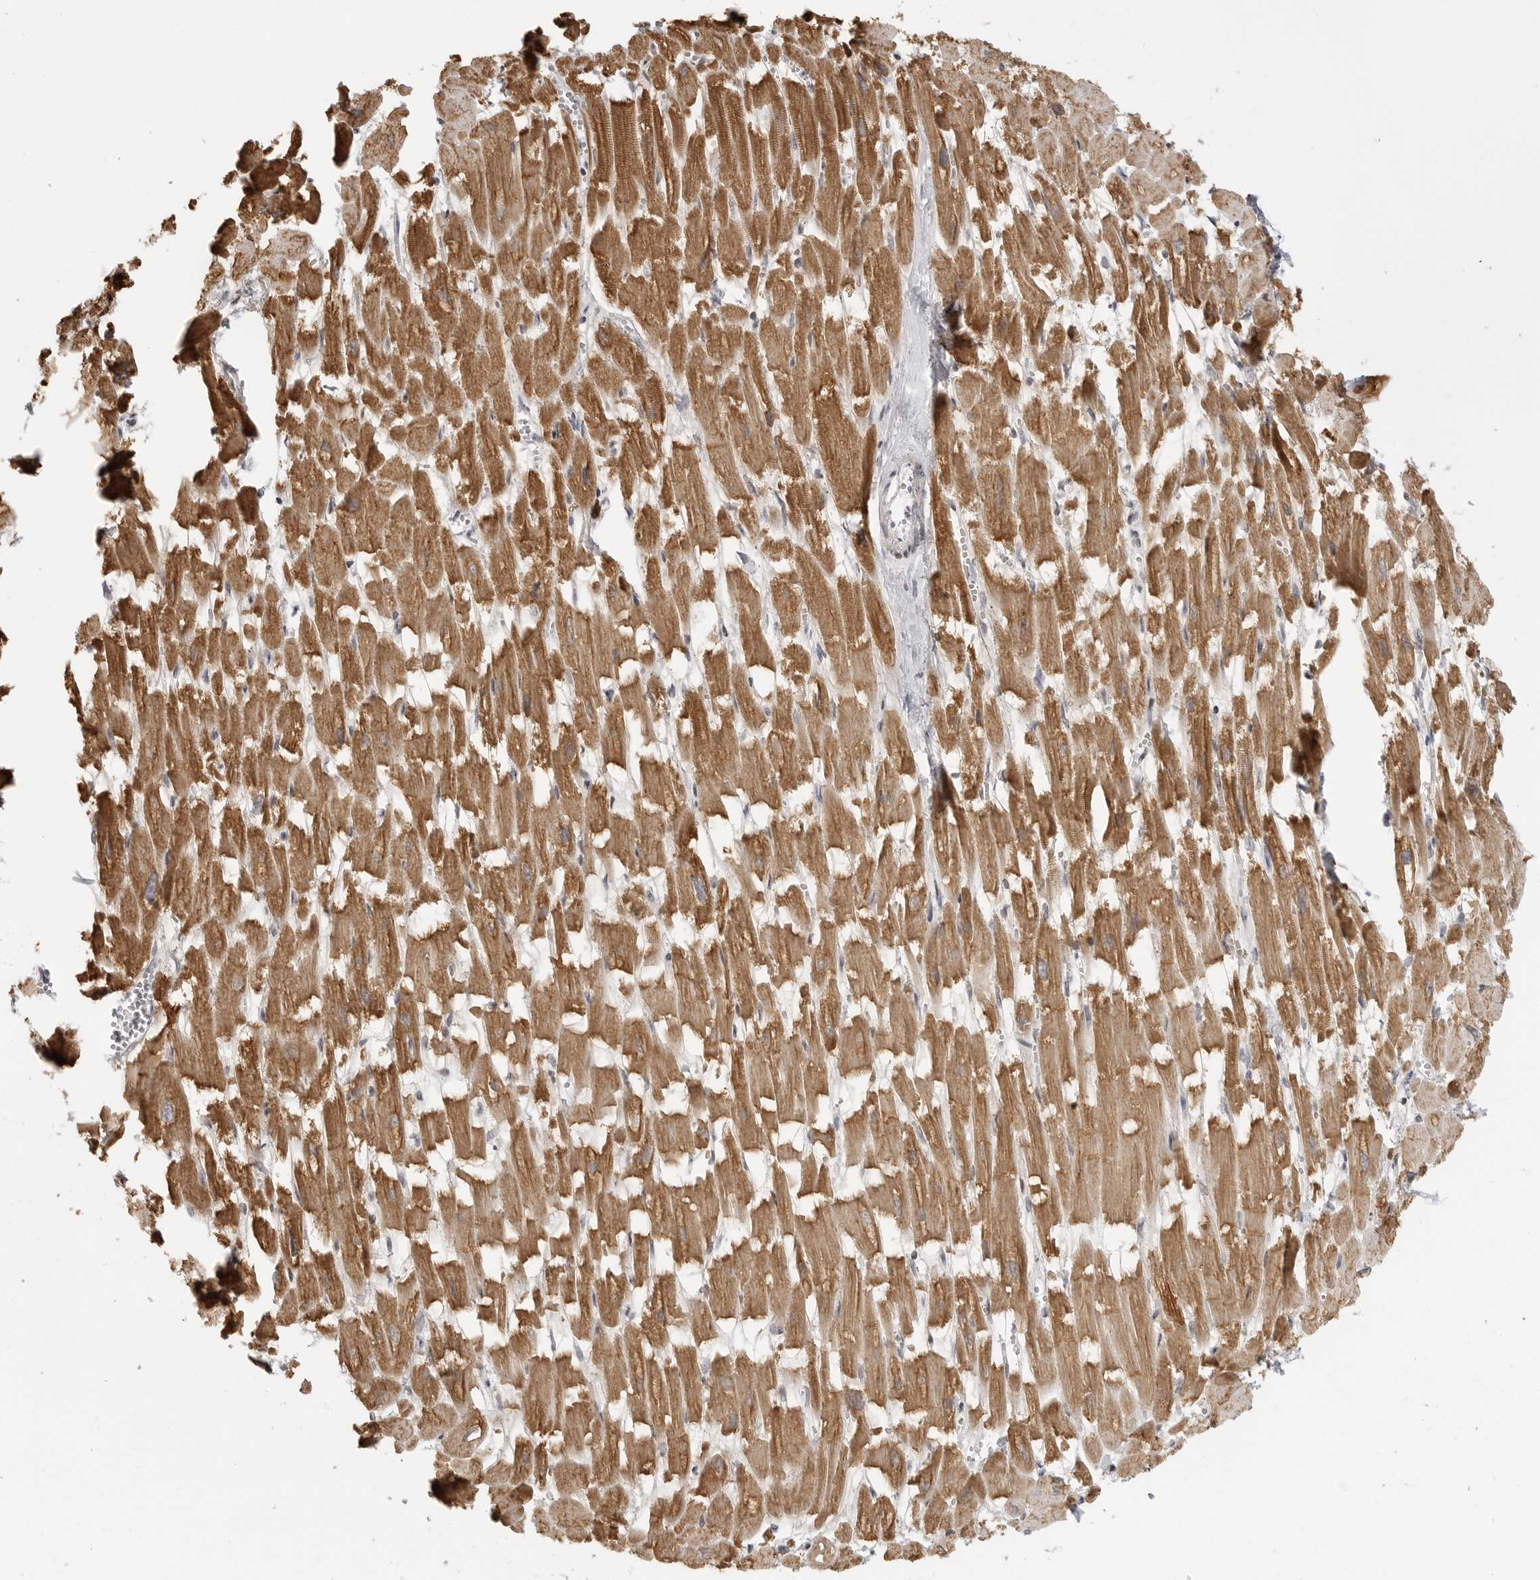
{"staining": {"intensity": "strong", "quantity": ">75%", "location": "cytoplasmic/membranous"}, "tissue": "heart muscle", "cell_type": "Cardiomyocytes", "image_type": "normal", "snomed": [{"axis": "morphology", "description": "Normal tissue, NOS"}, {"axis": "topography", "description": "Heart"}], "caption": "This micrograph exhibits IHC staining of unremarkable human heart muscle, with high strong cytoplasmic/membranous positivity in about >75% of cardiomyocytes.", "gene": "MAP7D1", "patient": {"sex": "male", "age": 54}}